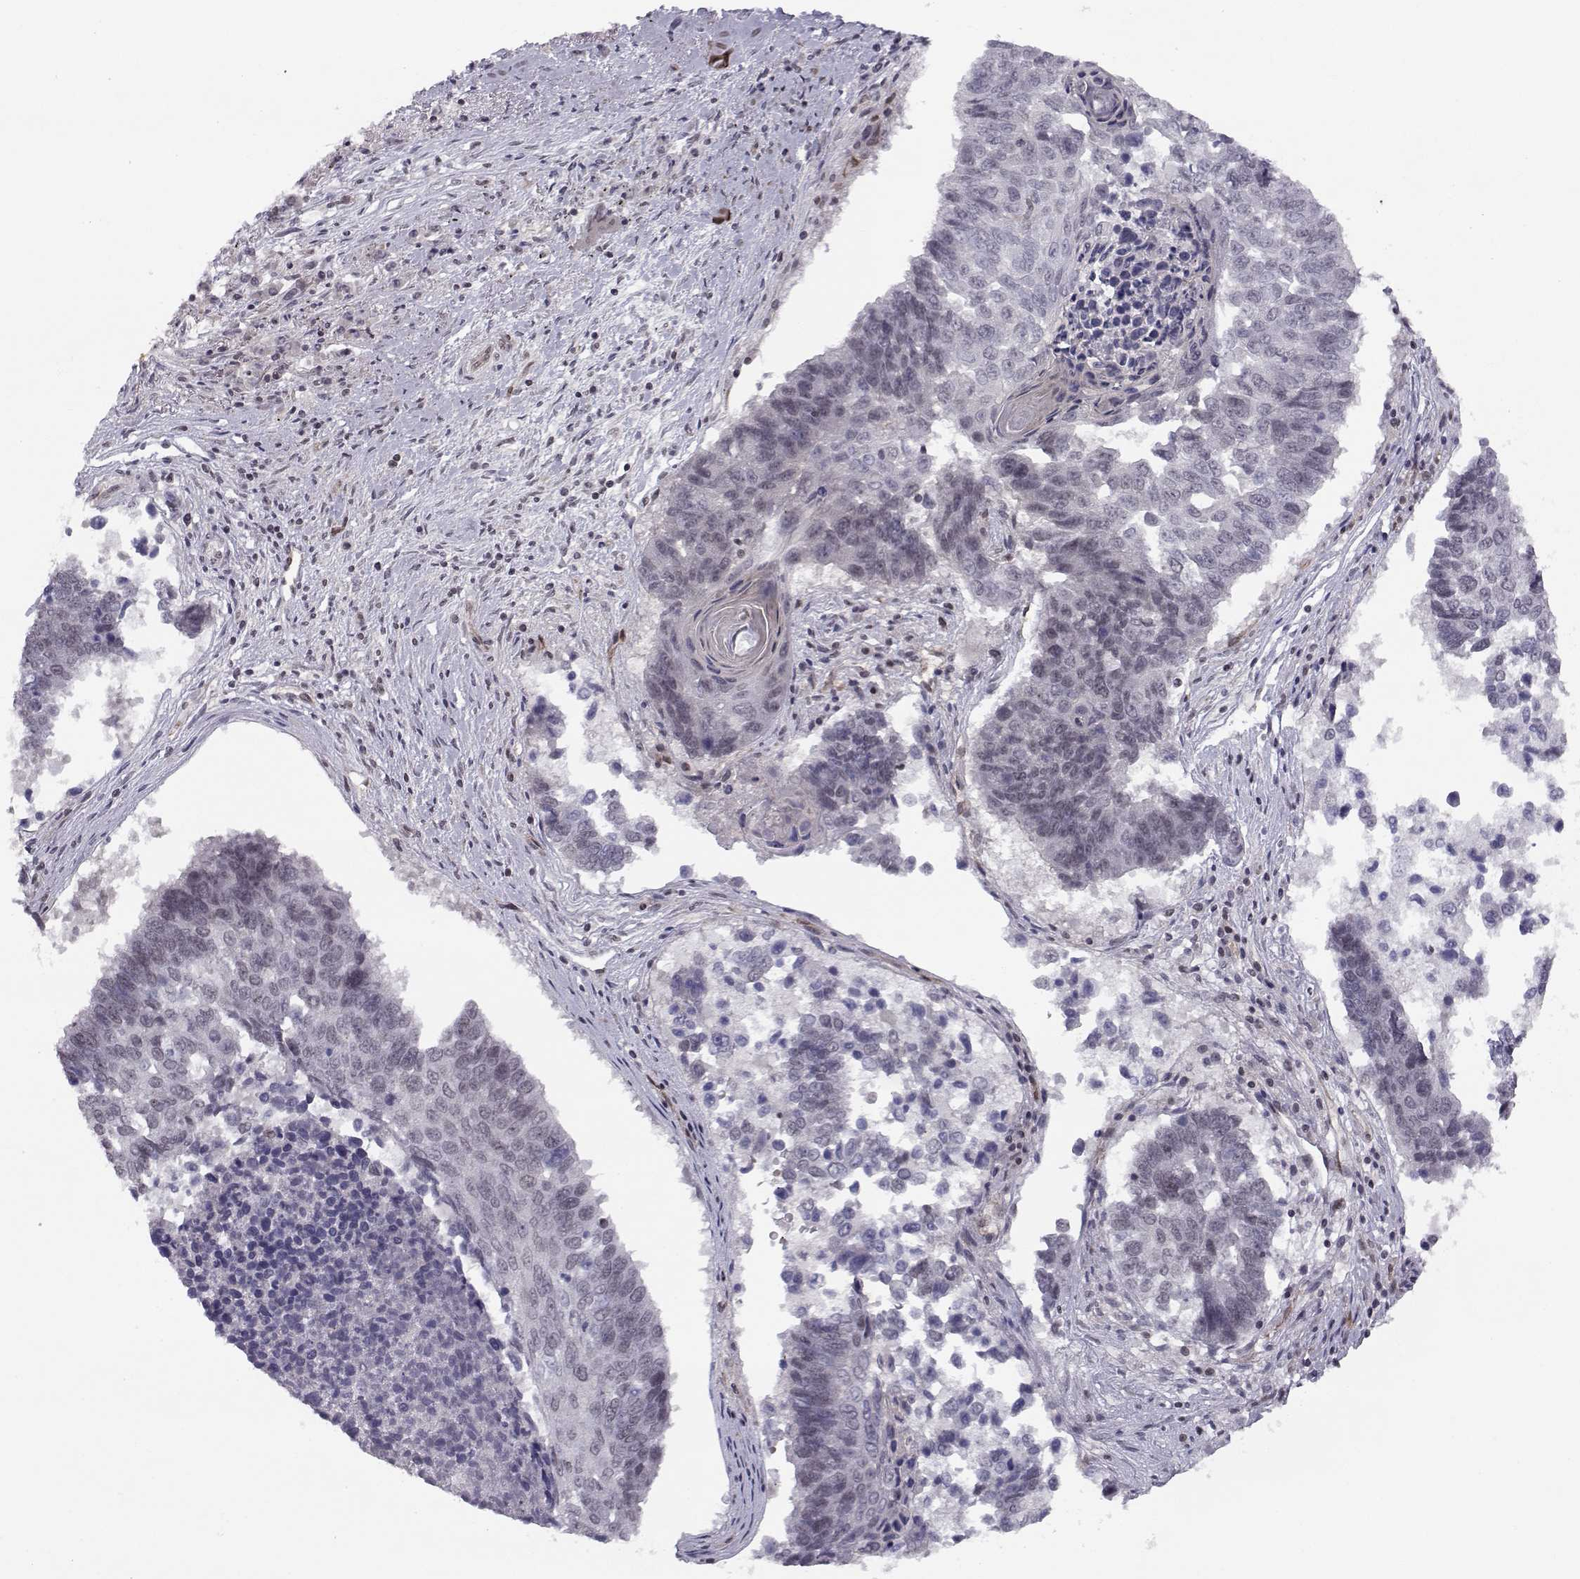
{"staining": {"intensity": "negative", "quantity": "none", "location": "none"}, "tissue": "lung cancer", "cell_type": "Tumor cells", "image_type": "cancer", "snomed": [{"axis": "morphology", "description": "Squamous cell carcinoma, NOS"}, {"axis": "topography", "description": "Lung"}], "caption": "Tumor cells show no significant protein positivity in lung squamous cell carcinoma. Brightfield microscopy of IHC stained with DAB (3,3'-diaminobenzidine) (brown) and hematoxylin (blue), captured at high magnification.", "gene": "KIF13B", "patient": {"sex": "male", "age": 73}}